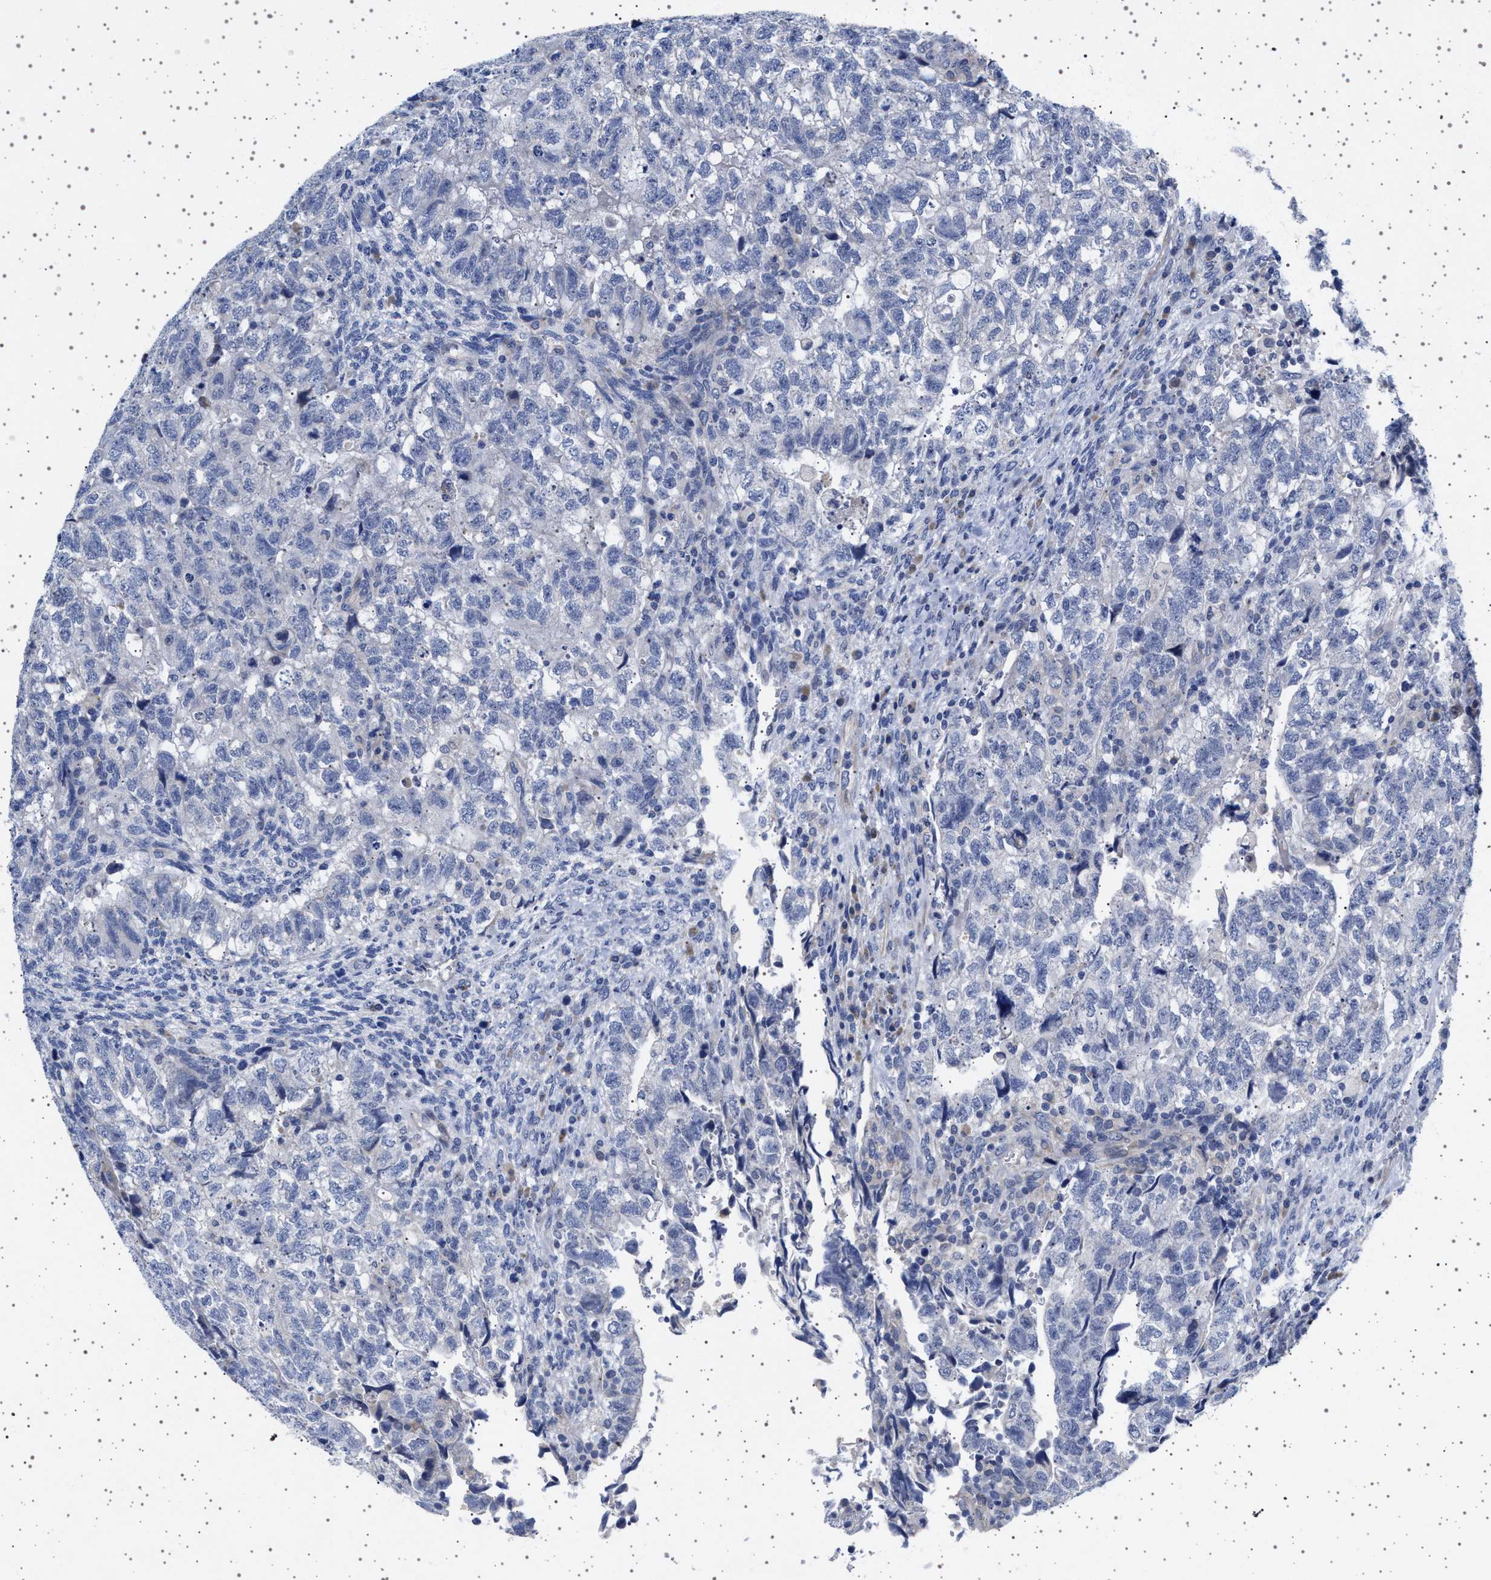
{"staining": {"intensity": "negative", "quantity": "none", "location": "none"}, "tissue": "testis cancer", "cell_type": "Tumor cells", "image_type": "cancer", "snomed": [{"axis": "morphology", "description": "Carcinoma, Embryonal, NOS"}, {"axis": "topography", "description": "Testis"}], "caption": "IHC histopathology image of neoplastic tissue: human testis cancer stained with DAB (3,3'-diaminobenzidine) displays no significant protein expression in tumor cells. Brightfield microscopy of IHC stained with DAB (brown) and hematoxylin (blue), captured at high magnification.", "gene": "TRMT10B", "patient": {"sex": "male", "age": 36}}